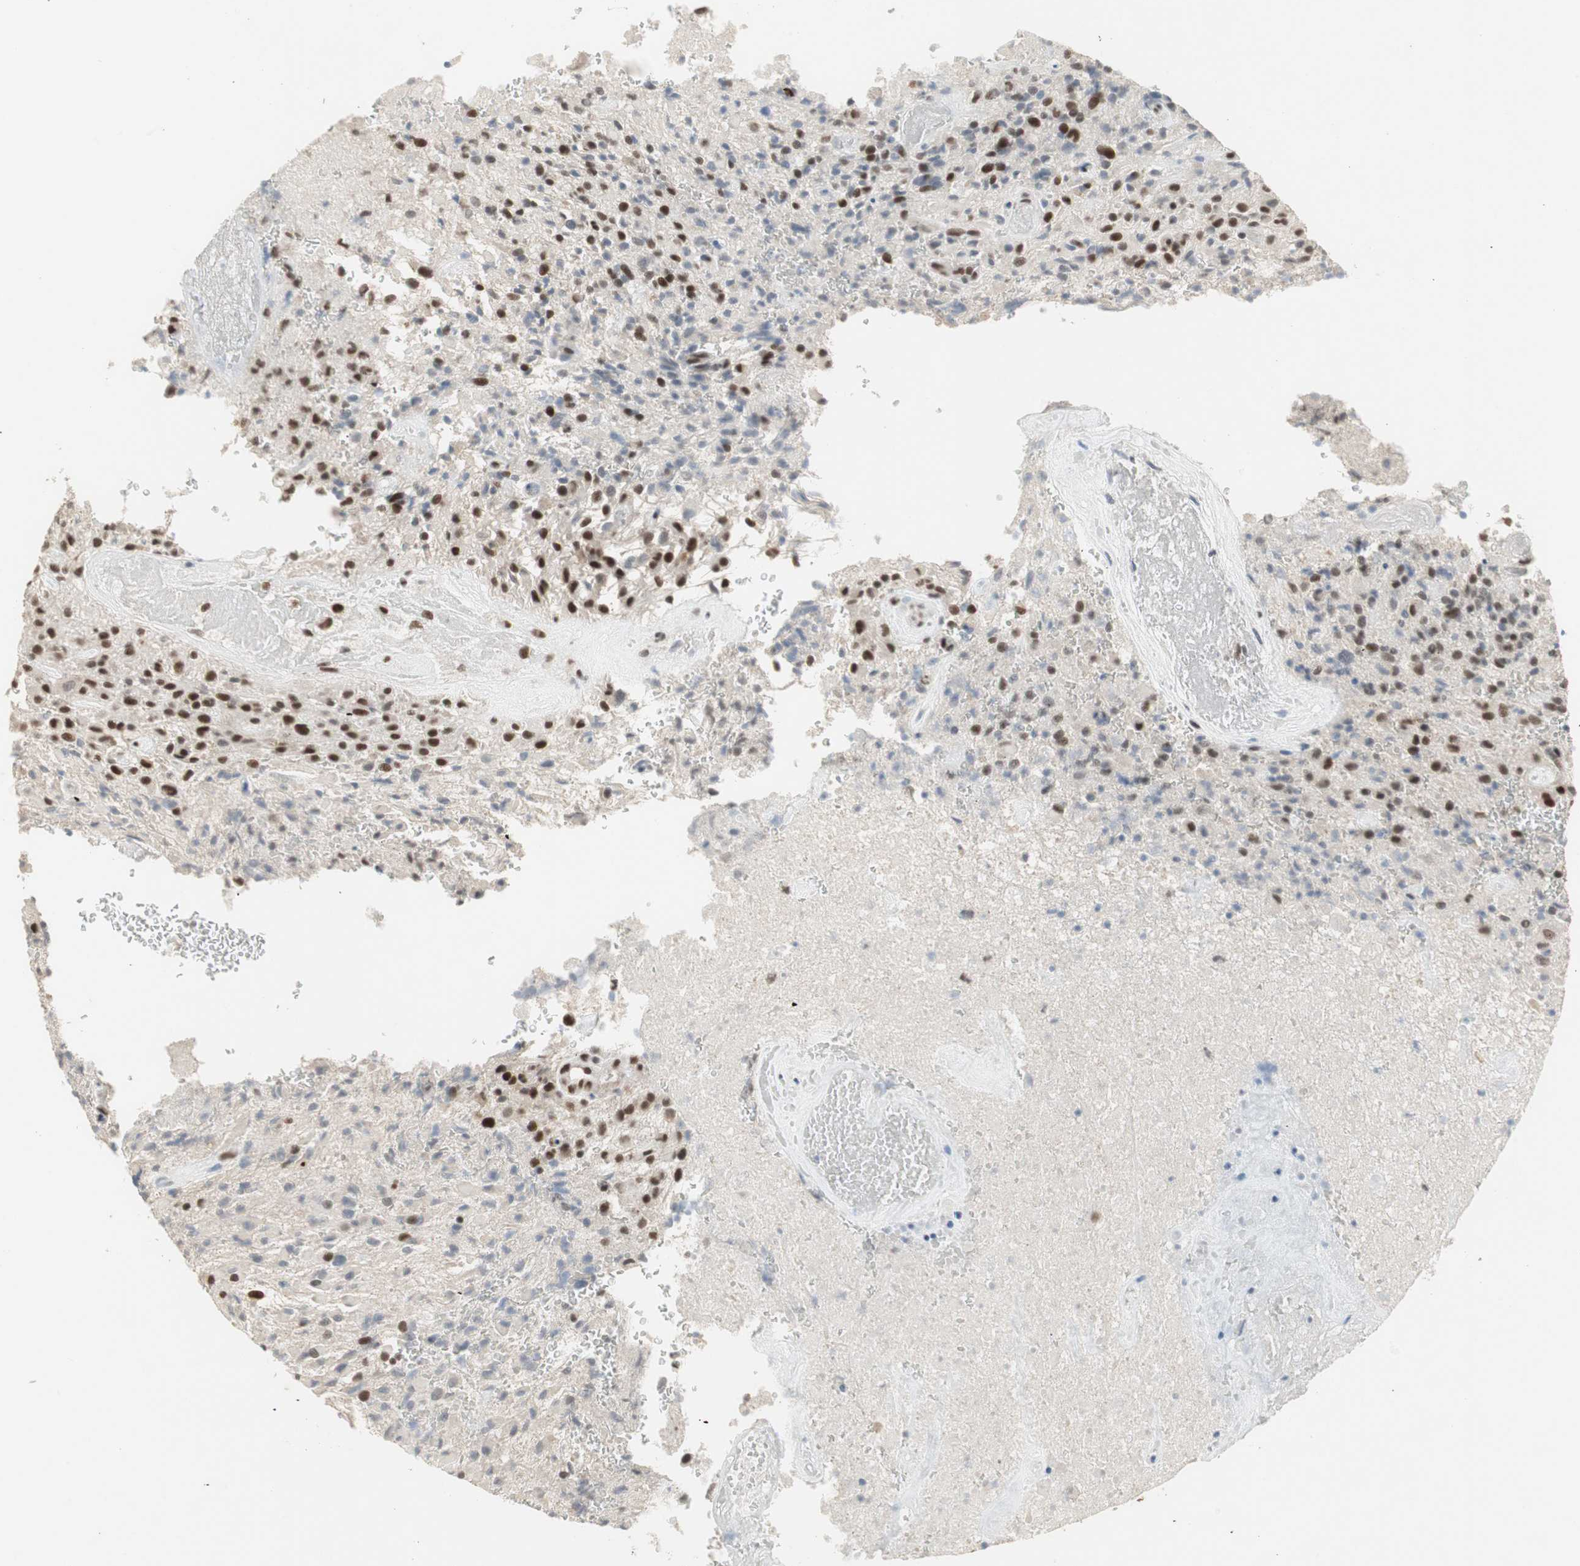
{"staining": {"intensity": "strong", "quantity": ">75%", "location": "nuclear"}, "tissue": "glioma", "cell_type": "Tumor cells", "image_type": "cancer", "snomed": [{"axis": "morphology", "description": "Glioma, malignant, High grade"}, {"axis": "topography", "description": "Brain"}], "caption": "Glioma tissue exhibits strong nuclear staining in about >75% of tumor cells", "gene": "RTF1", "patient": {"sex": "male", "age": 71}}